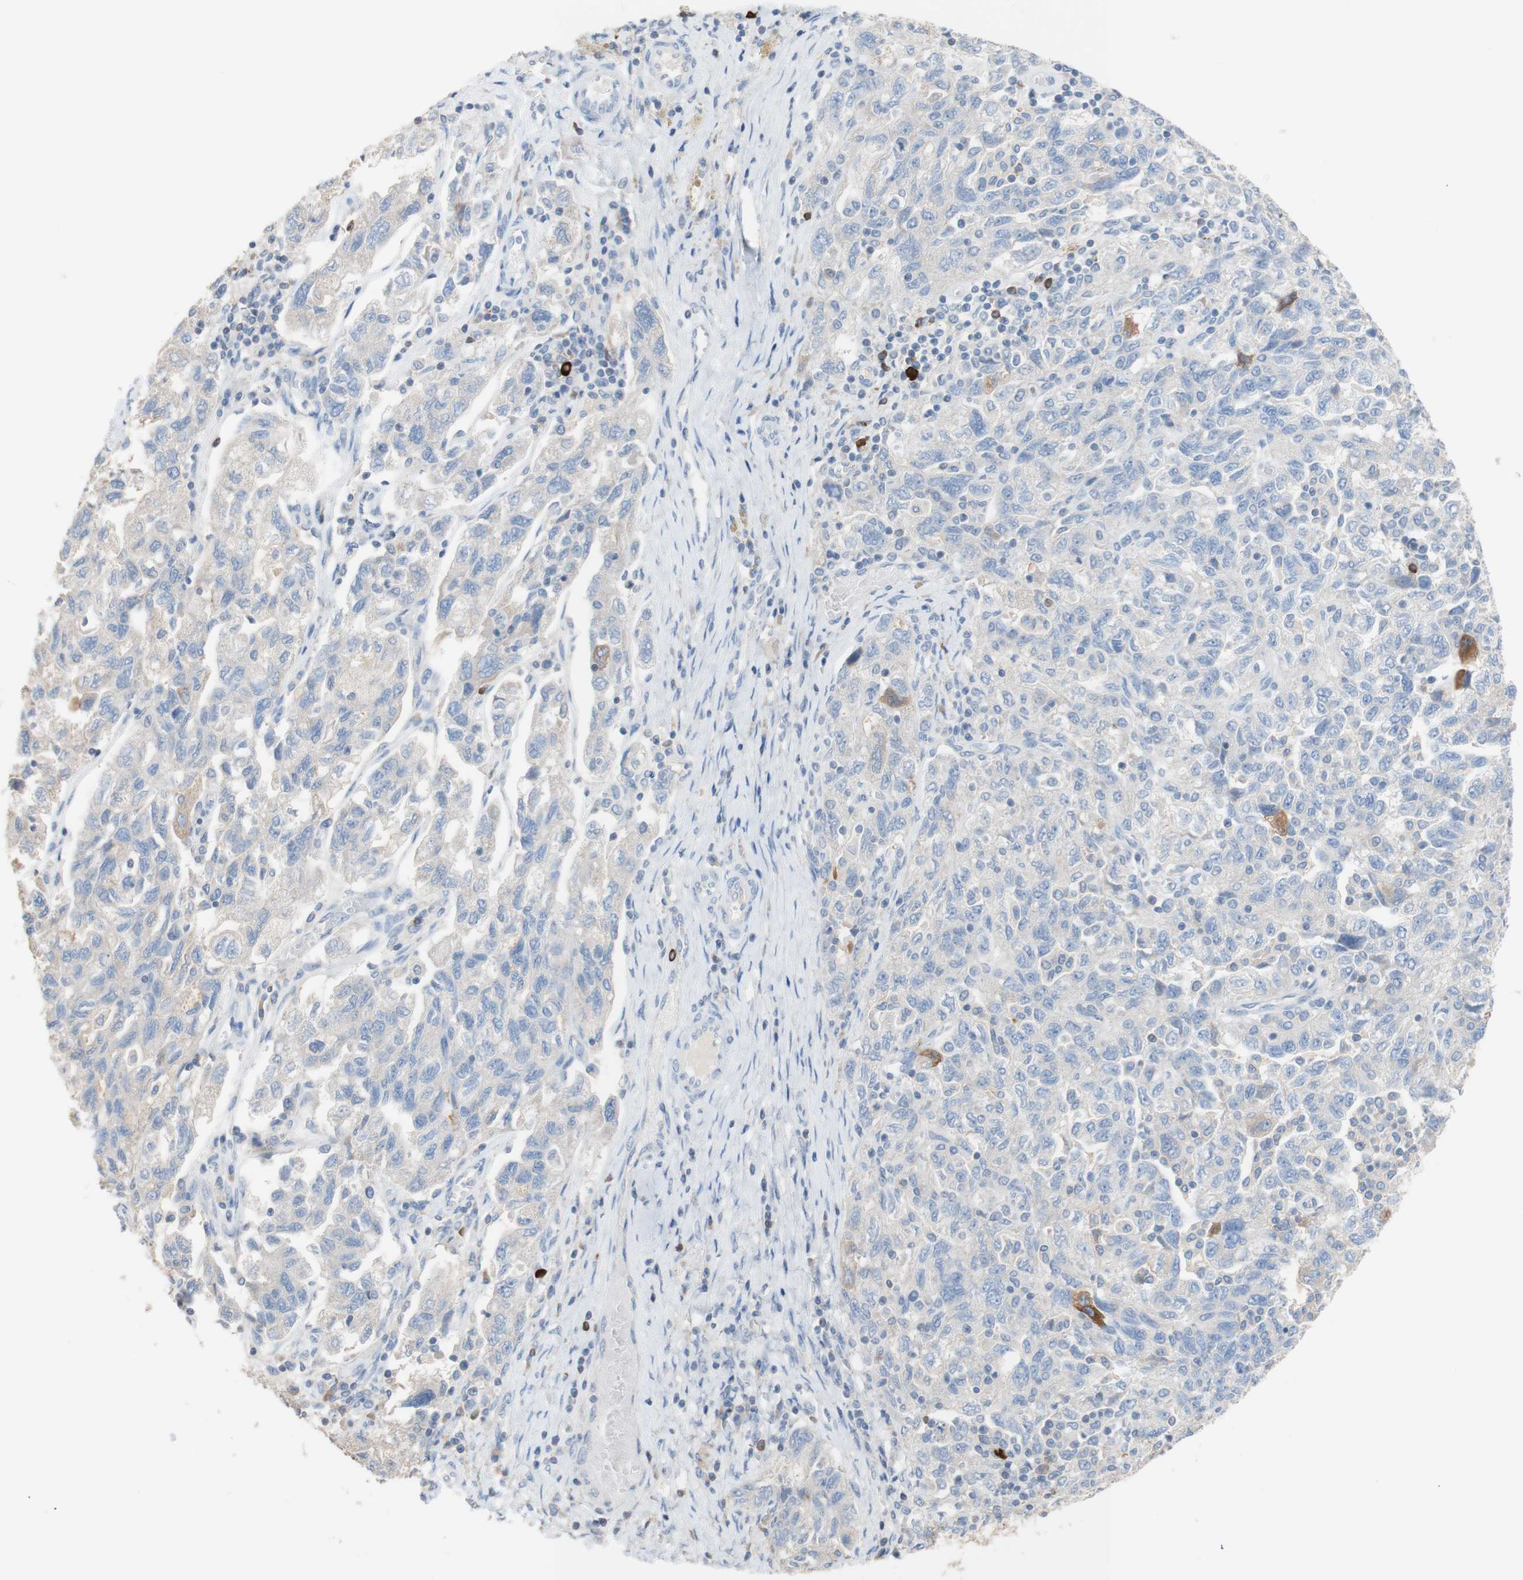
{"staining": {"intensity": "weak", "quantity": "25%-75%", "location": "cytoplasmic/membranous"}, "tissue": "ovarian cancer", "cell_type": "Tumor cells", "image_type": "cancer", "snomed": [{"axis": "morphology", "description": "Carcinoma, NOS"}, {"axis": "morphology", "description": "Cystadenocarcinoma, serous, NOS"}, {"axis": "topography", "description": "Ovary"}], "caption": "Protein positivity by immunohistochemistry displays weak cytoplasmic/membranous expression in about 25%-75% of tumor cells in ovarian cancer.", "gene": "PACSIN1", "patient": {"sex": "female", "age": 69}}